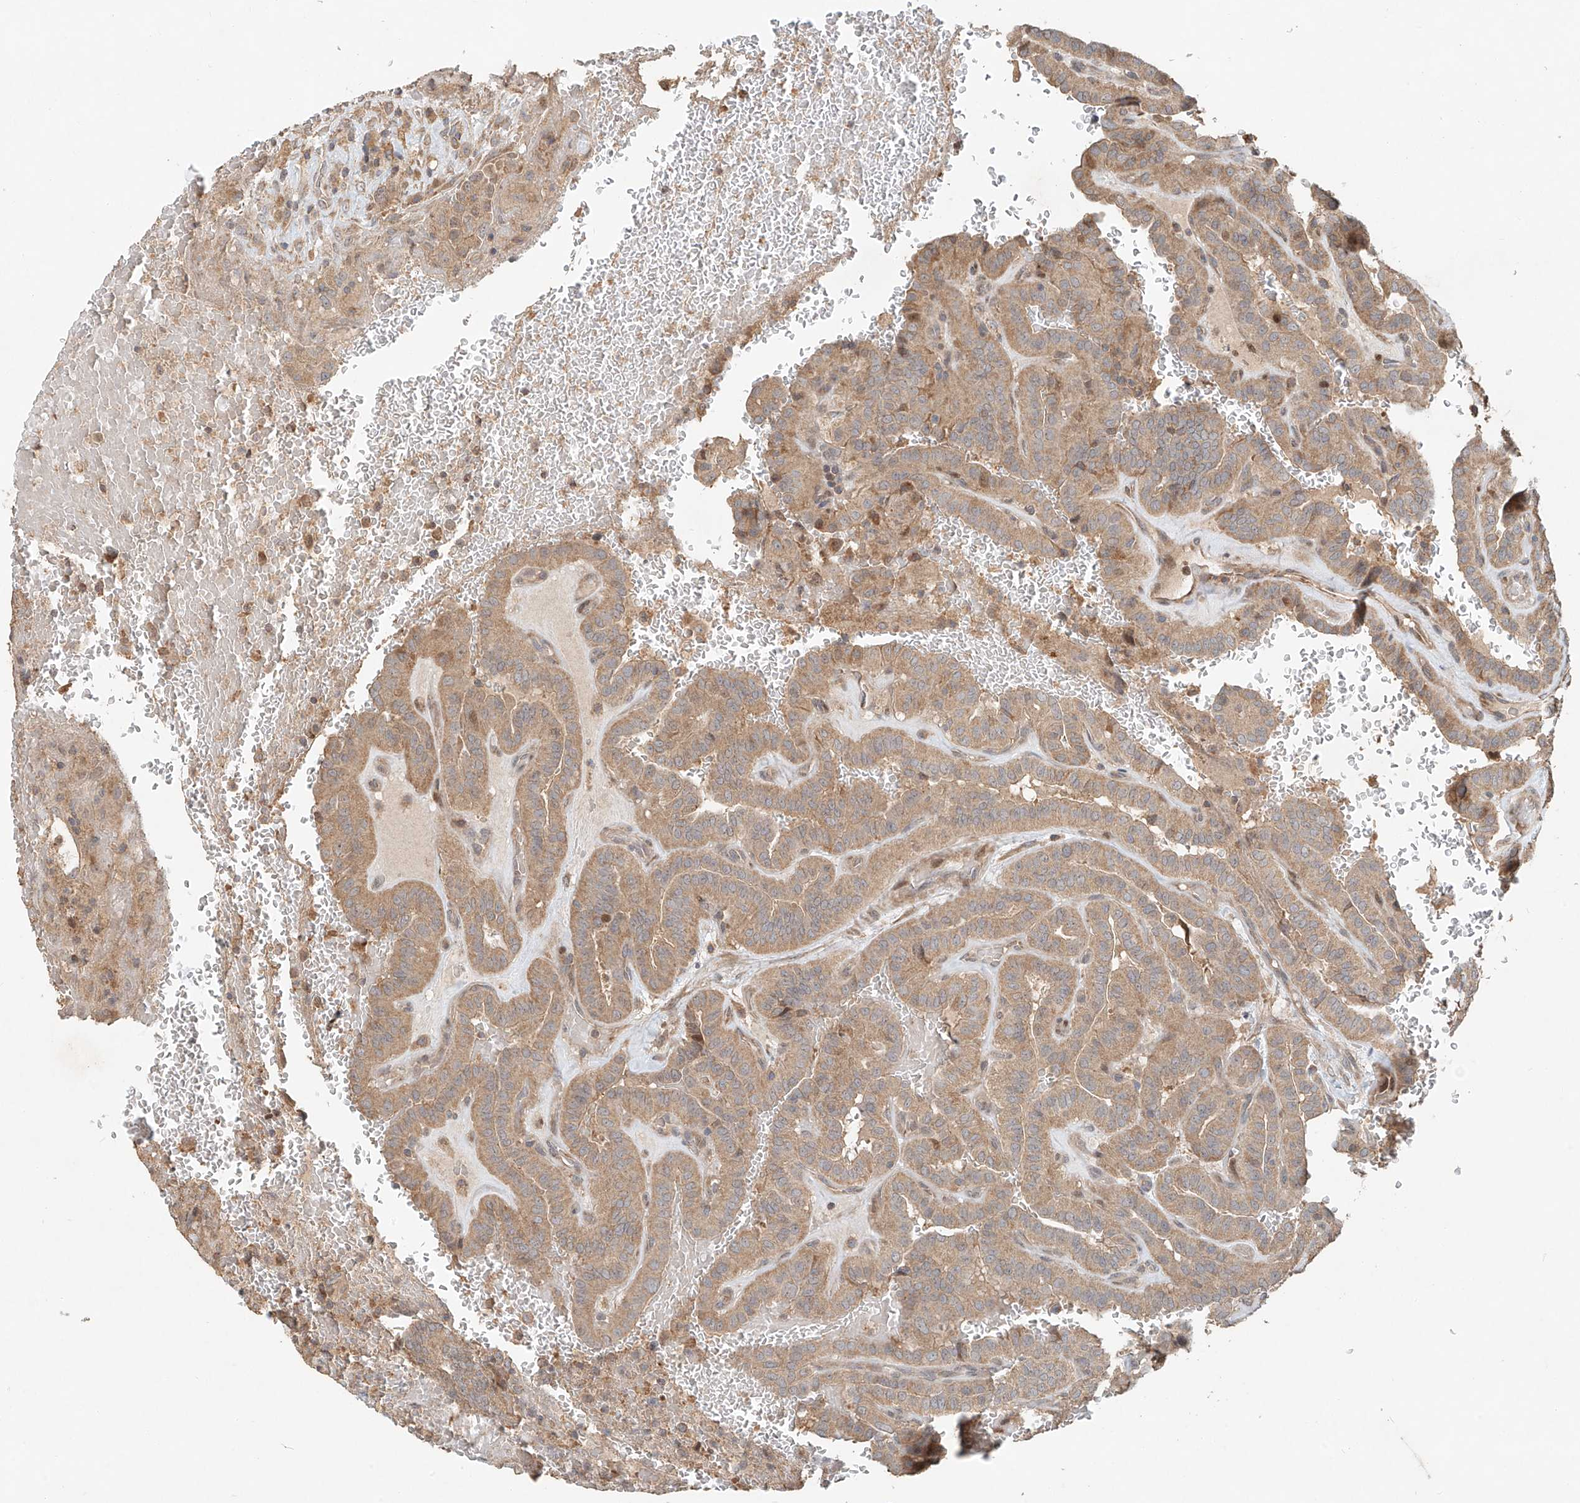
{"staining": {"intensity": "weak", "quantity": ">75%", "location": "cytoplasmic/membranous"}, "tissue": "thyroid cancer", "cell_type": "Tumor cells", "image_type": "cancer", "snomed": [{"axis": "morphology", "description": "Papillary adenocarcinoma, NOS"}, {"axis": "topography", "description": "Thyroid gland"}], "caption": "Immunohistochemical staining of human thyroid papillary adenocarcinoma reveals low levels of weak cytoplasmic/membranous positivity in about >75% of tumor cells.", "gene": "TMEM61", "patient": {"sex": "male", "age": 77}}